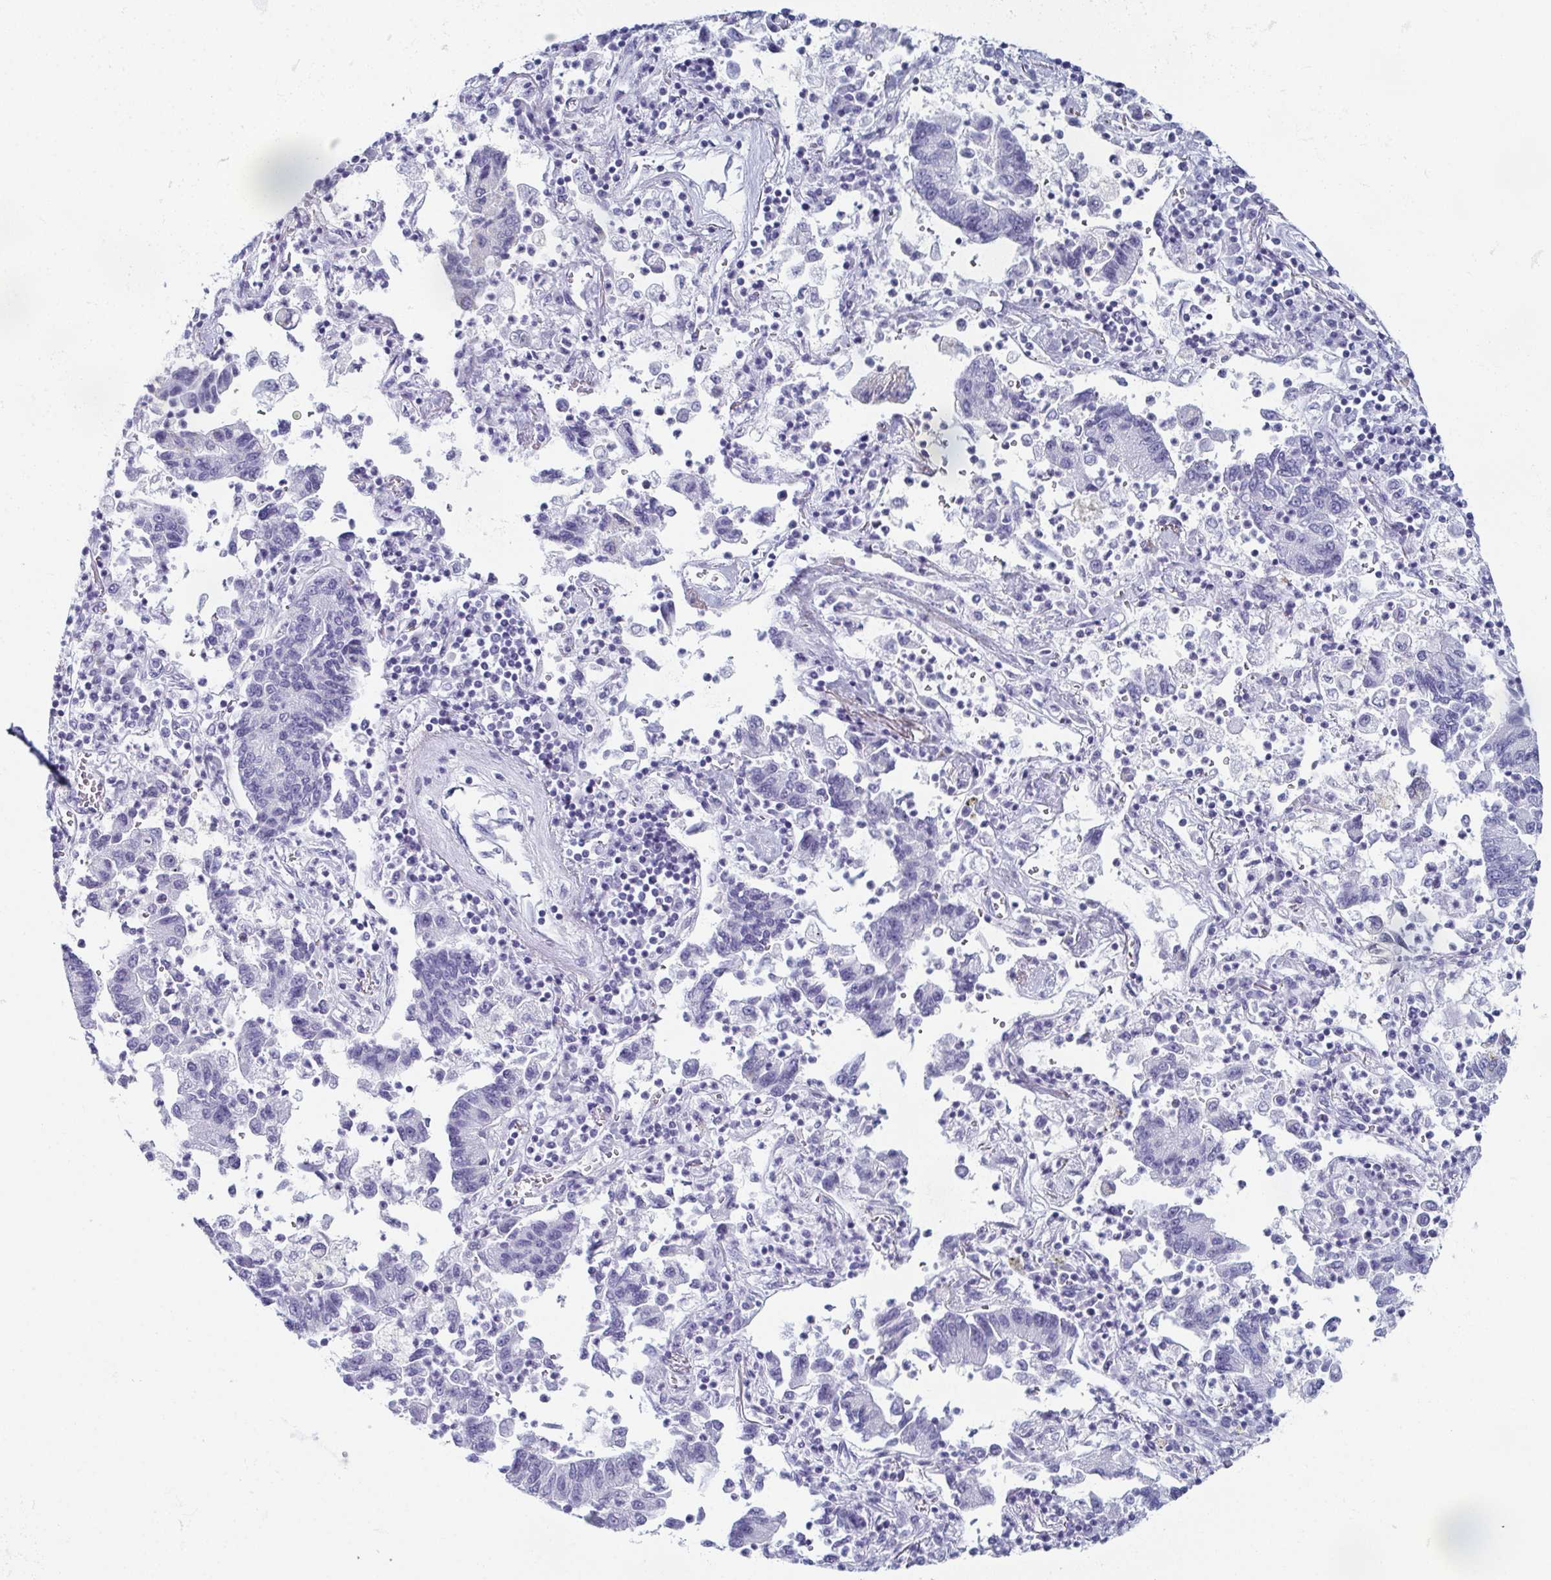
{"staining": {"intensity": "negative", "quantity": "none", "location": "none"}, "tissue": "lung cancer", "cell_type": "Tumor cells", "image_type": "cancer", "snomed": [{"axis": "morphology", "description": "Adenocarcinoma, NOS"}, {"axis": "topography", "description": "Lung"}], "caption": "A histopathology image of adenocarcinoma (lung) stained for a protein displays no brown staining in tumor cells.", "gene": "ENKUR", "patient": {"sex": "female", "age": 57}}